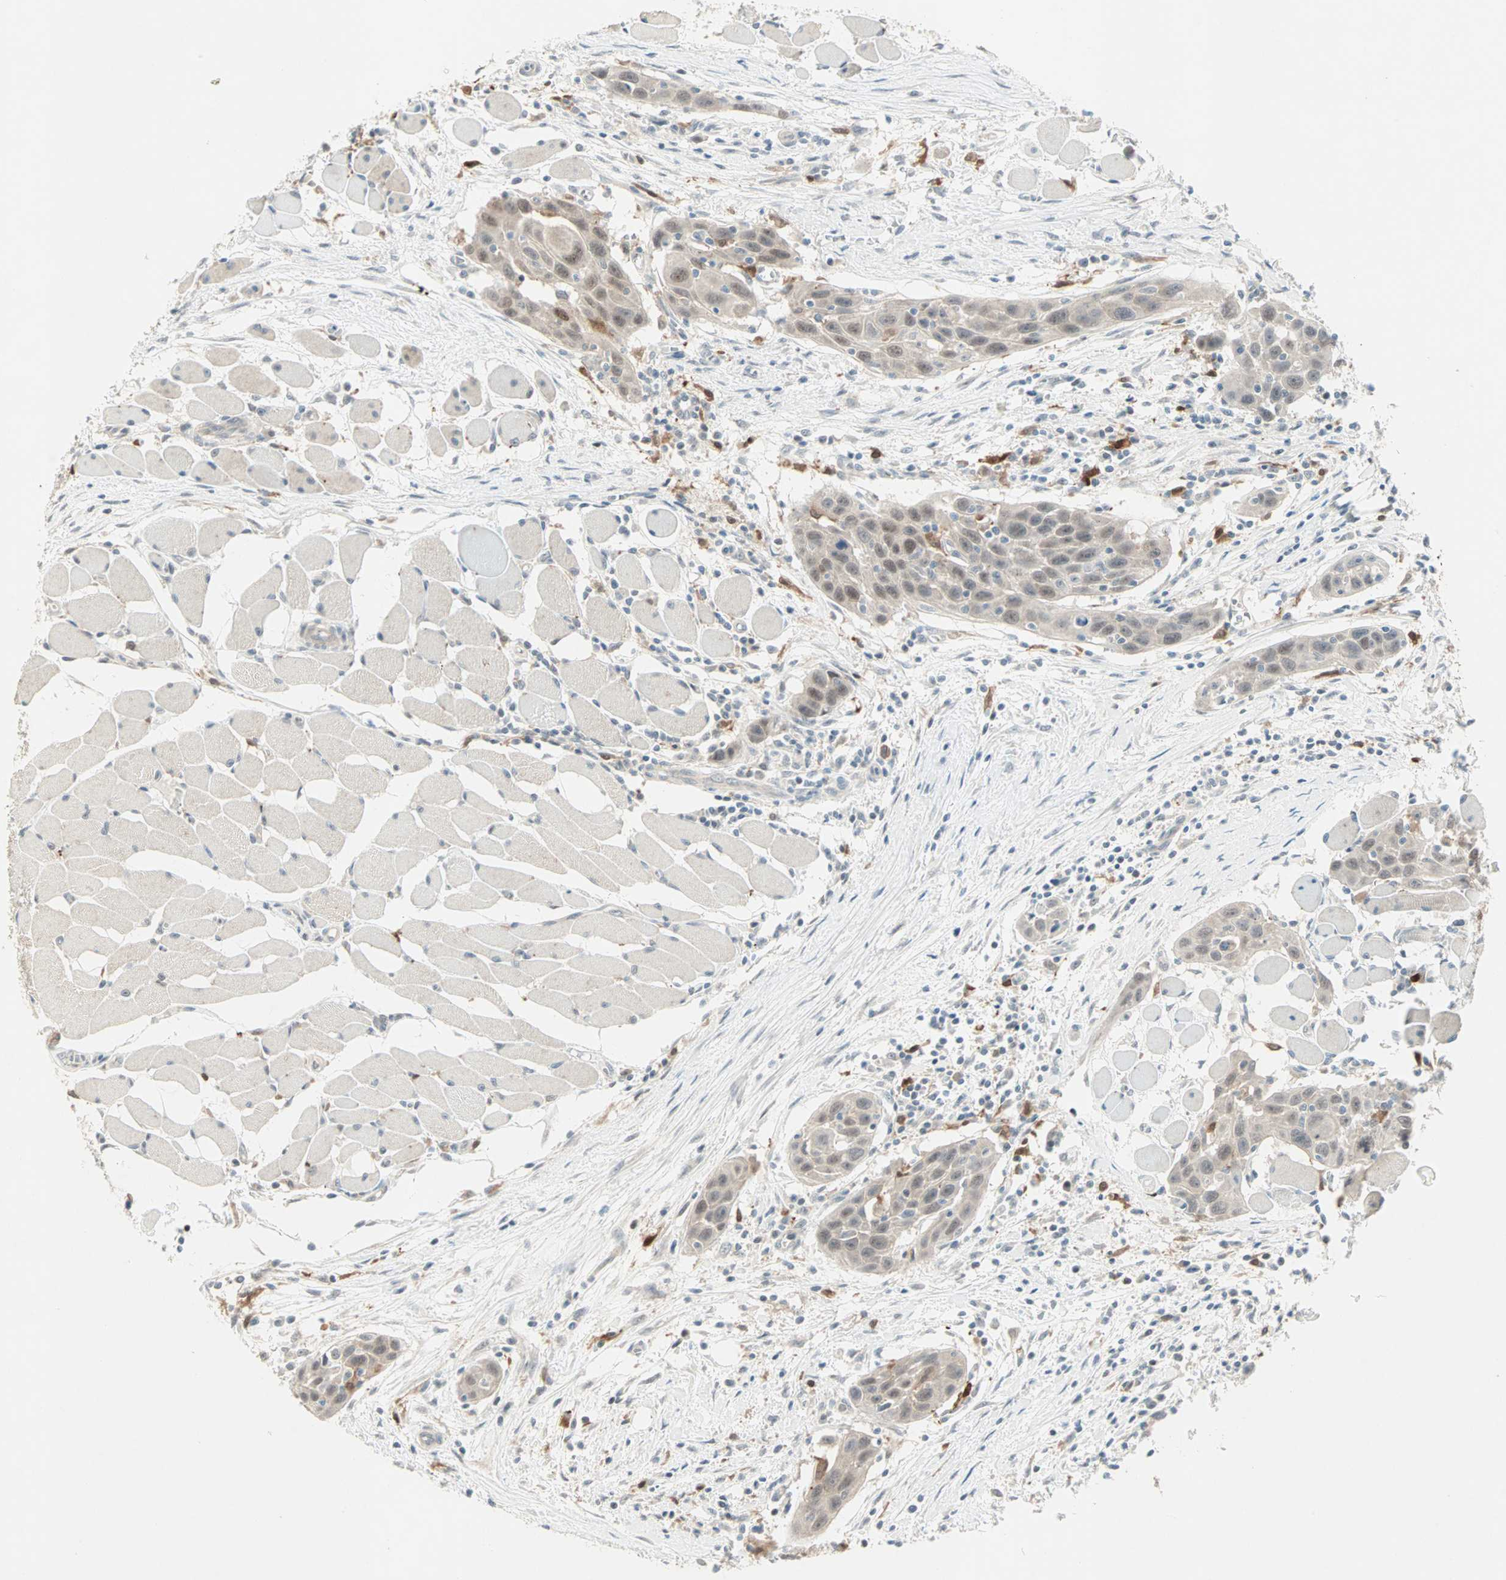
{"staining": {"intensity": "weak", "quantity": ">75%", "location": "cytoplasmic/membranous"}, "tissue": "head and neck cancer", "cell_type": "Tumor cells", "image_type": "cancer", "snomed": [{"axis": "morphology", "description": "Squamous cell carcinoma, NOS"}, {"axis": "topography", "description": "Oral tissue"}, {"axis": "topography", "description": "Head-Neck"}], "caption": "A micrograph showing weak cytoplasmic/membranous expression in about >75% of tumor cells in head and neck squamous cell carcinoma, as visualized by brown immunohistochemical staining.", "gene": "RTL6", "patient": {"sex": "female", "age": 50}}